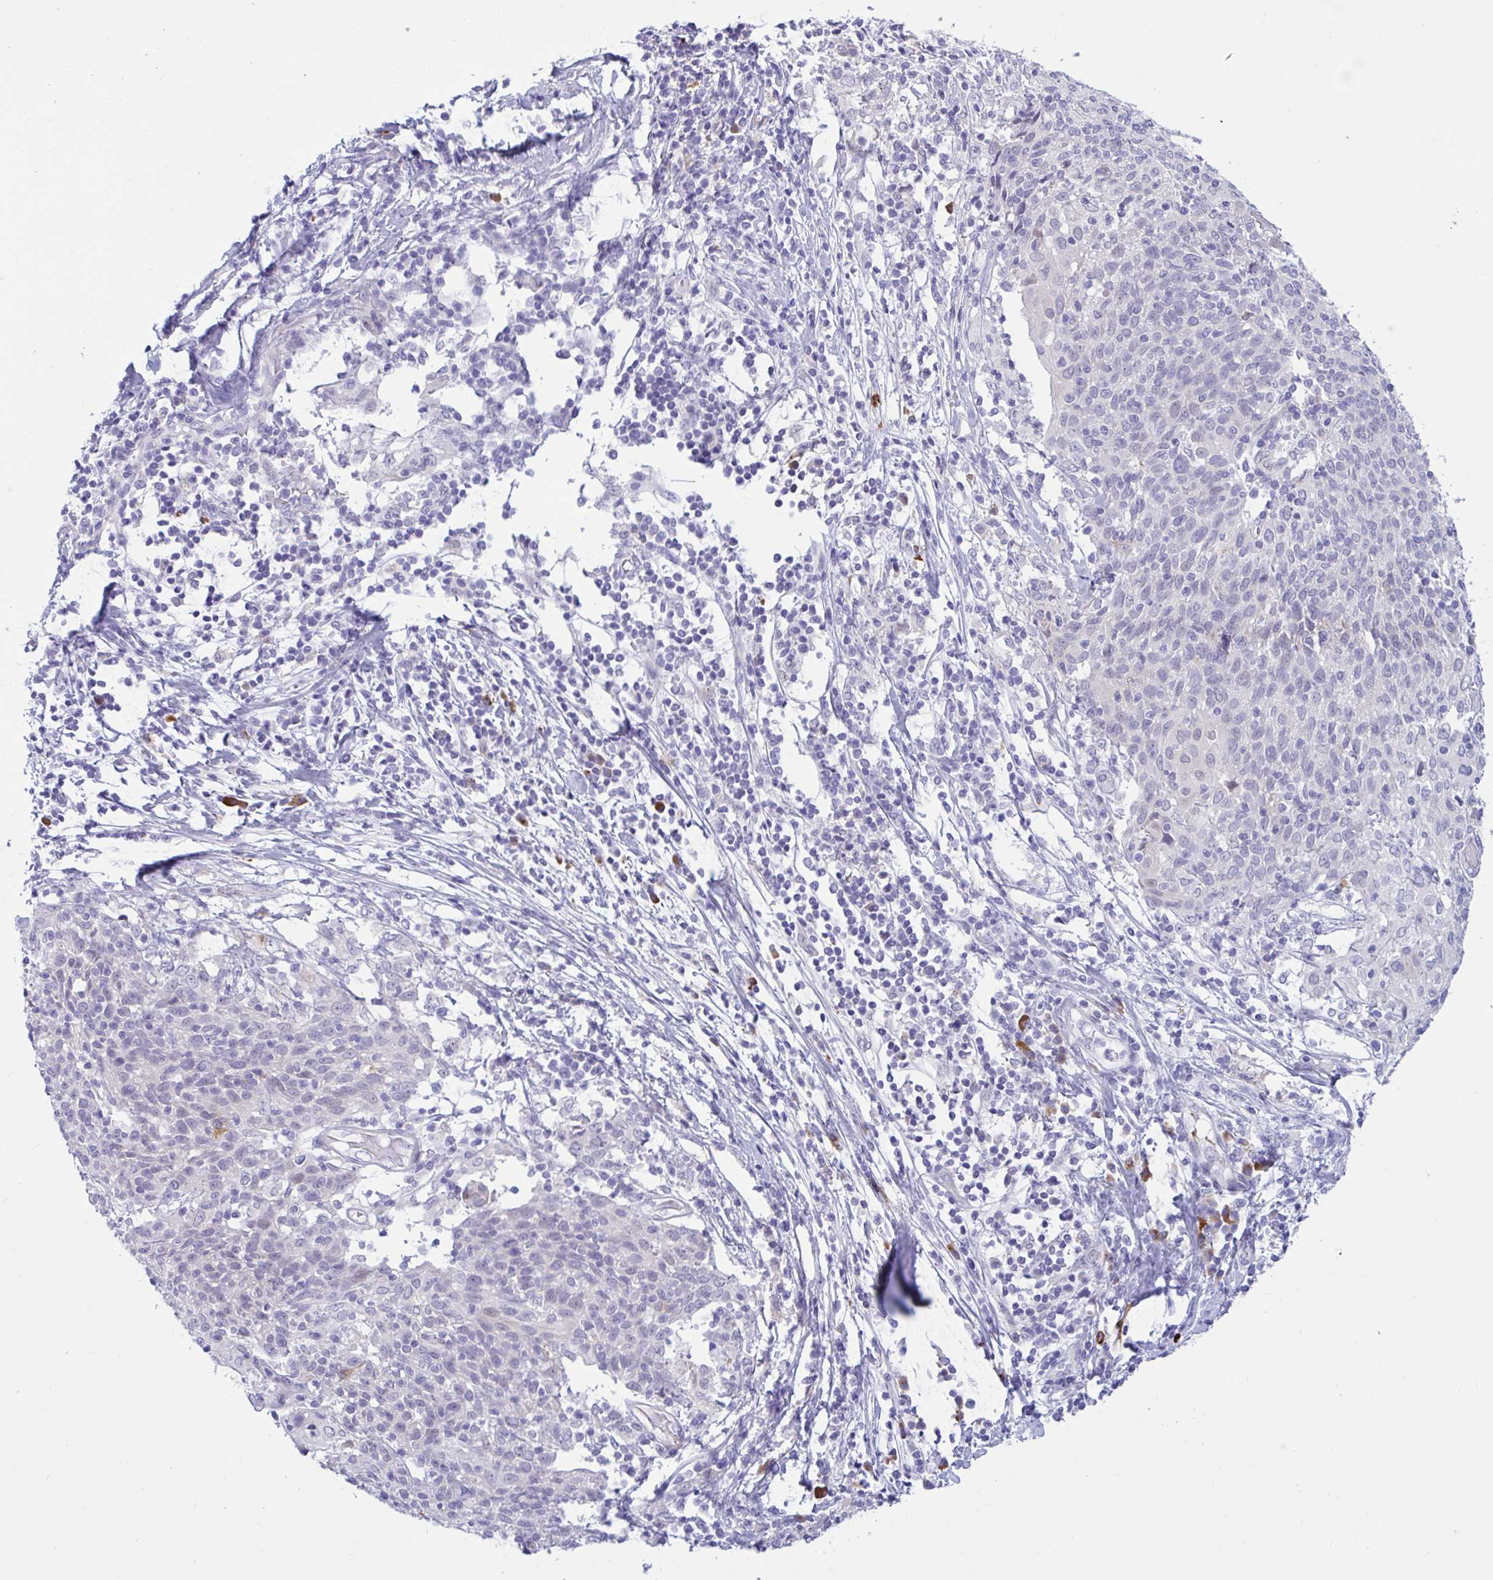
{"staining": {"intensity": "negative", "quantity": "none", "location": "none"}, "tissue": "cervical cancer", "cell_type": "Tumor cells", "image_type": "cancer", "snomed": [{"axis": "morphology", "description": "Squamous cell carcinoma, NOS"}, {"axis": "topography", "description": "Cervix"}], "caption": "Photomicrograph shows no significant protein expression in tumor cells of cervical cancer (squamous cell carcinoma).", "gene": "FAM219B", "patient": {"sex": "female", "age": 52}}